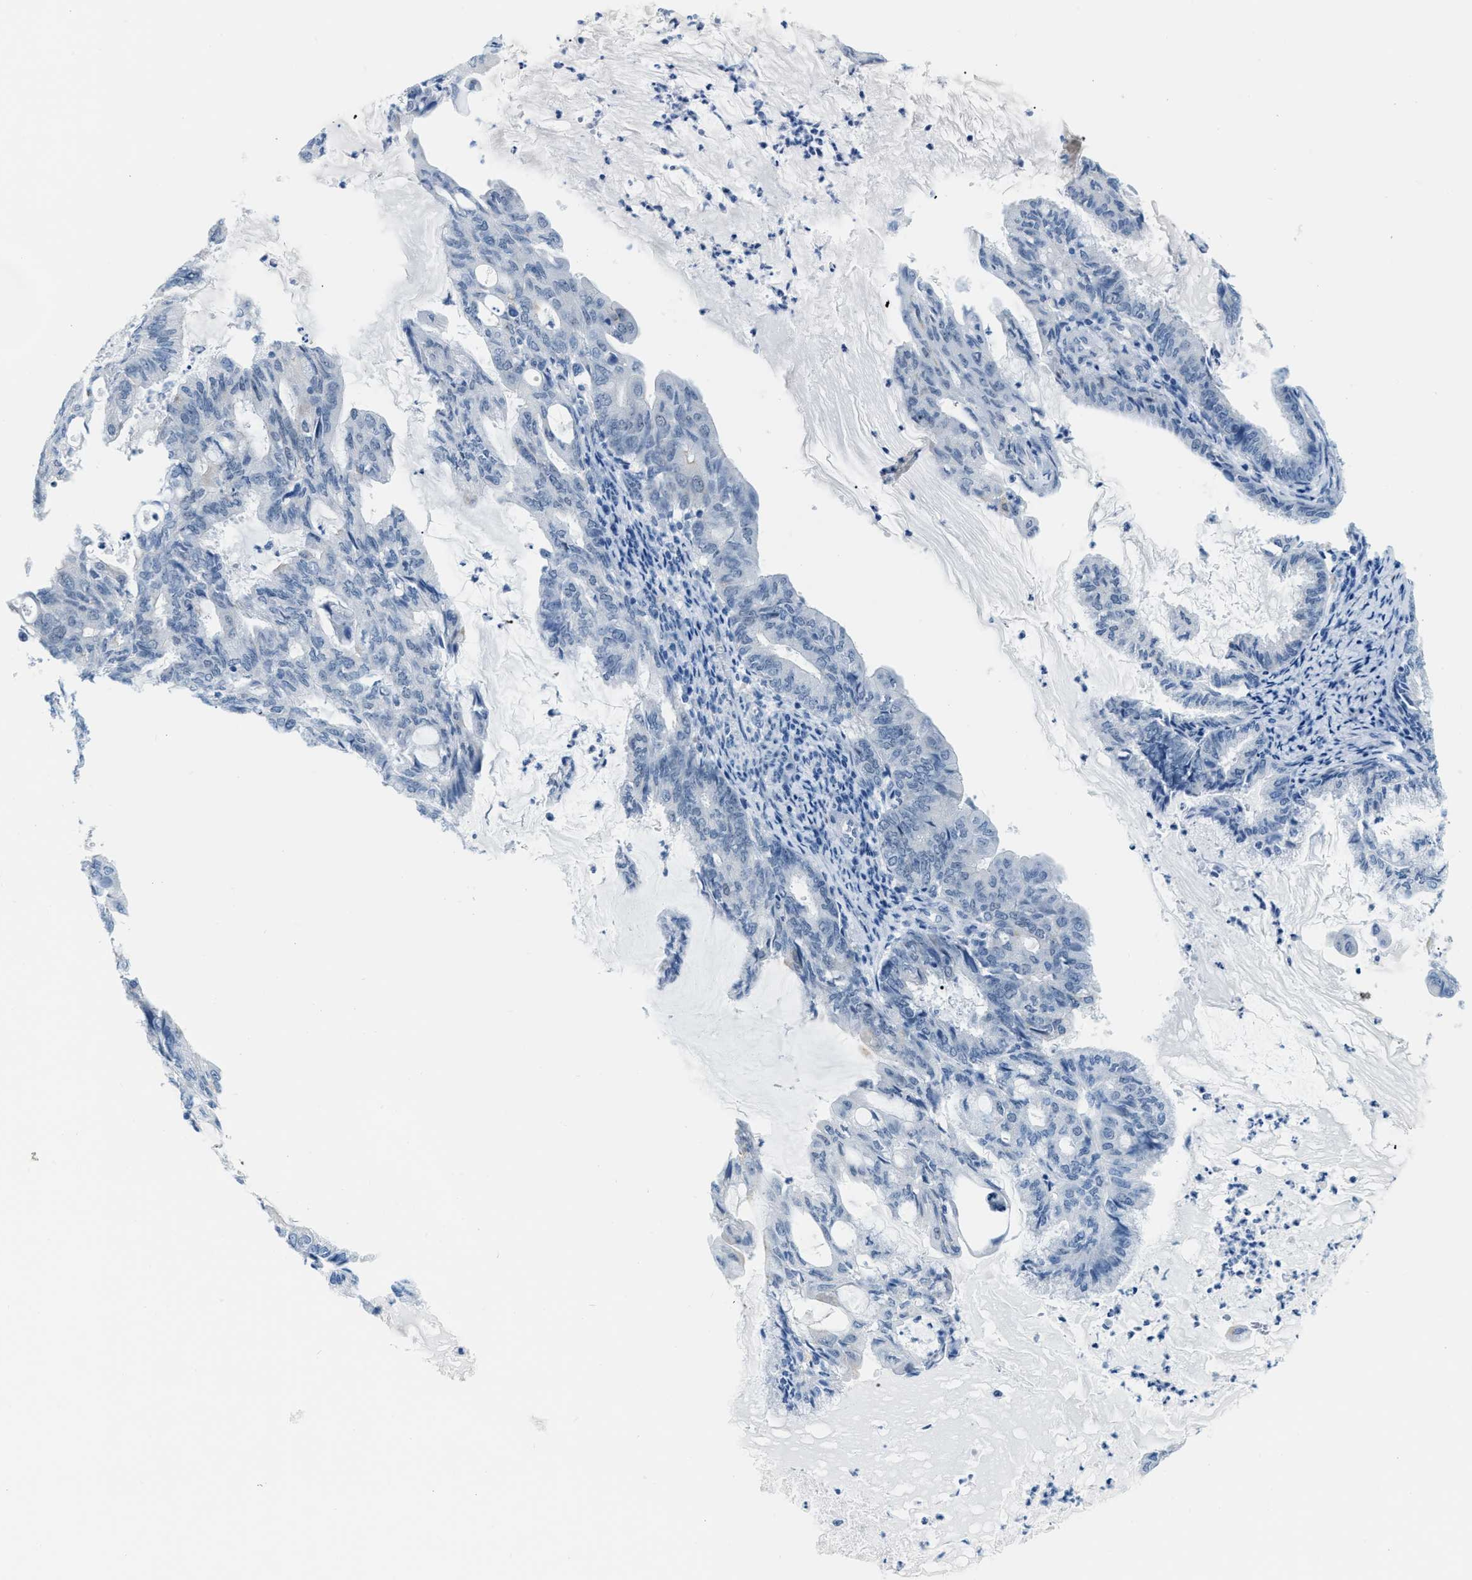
{"staining": {"intensity": "negative", "quantity": "none", "location": "none"}, "tissue": "endometrial cancer", "cell_type": "Tumor cells", "image_type": "cancer", "snomed": [{"axis": "morphology", "description": "Adenocarcinoma, NOS"}, {"axis": "topography", "description": "Endometrium"}], "caption": "Immunohistochemistry (IHC) micrograph of human endometrial adenocarcinoma stained for a protein (brown), which displays no positivity in tumor cells.", "gene": "PHRF1", "patient": {"sex": "female", "age": 86}}